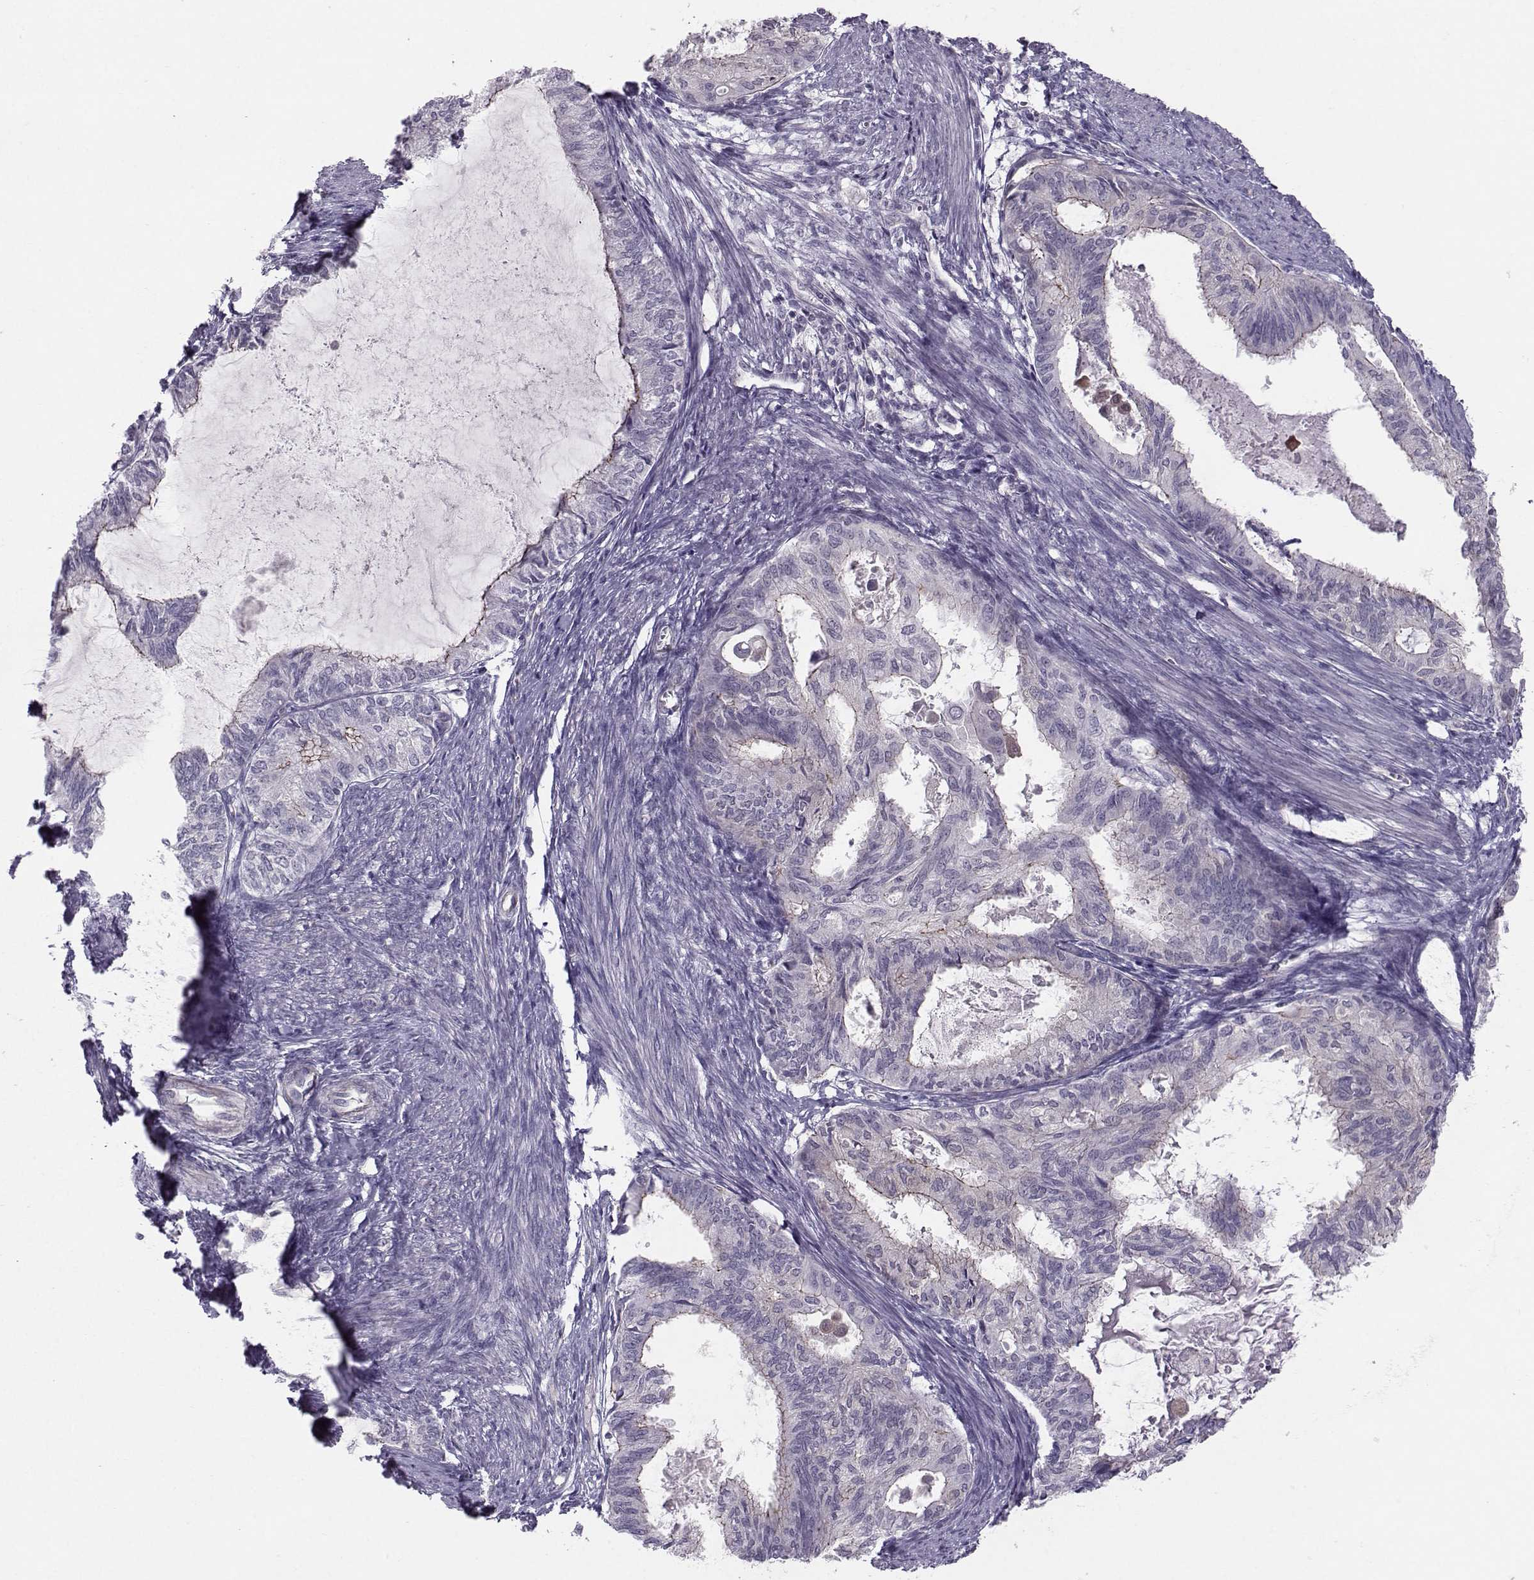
{"staining": {"intensity": "moderate", "quantity": "<25%", "location": "cytoplasmic/membranous"}, "tissue": "endometrial cancer", "cell_type": "Tumor cells", "image_type": "cancer", "snomed": [{"axis": "morphology", "description": "Adenocarcinoma, NOS"}, {"axis": "topography", "description": "Endometrium"}], "caption": "This is a histology image of immunohistochemistry (IHC) staining of adenocarcinoma (endometrial), which shows moderate staining in the cytoplasmic/membranous of tumor cells.", "gene": "MAST1", "patient": {"sex": "female", "age": 86}}